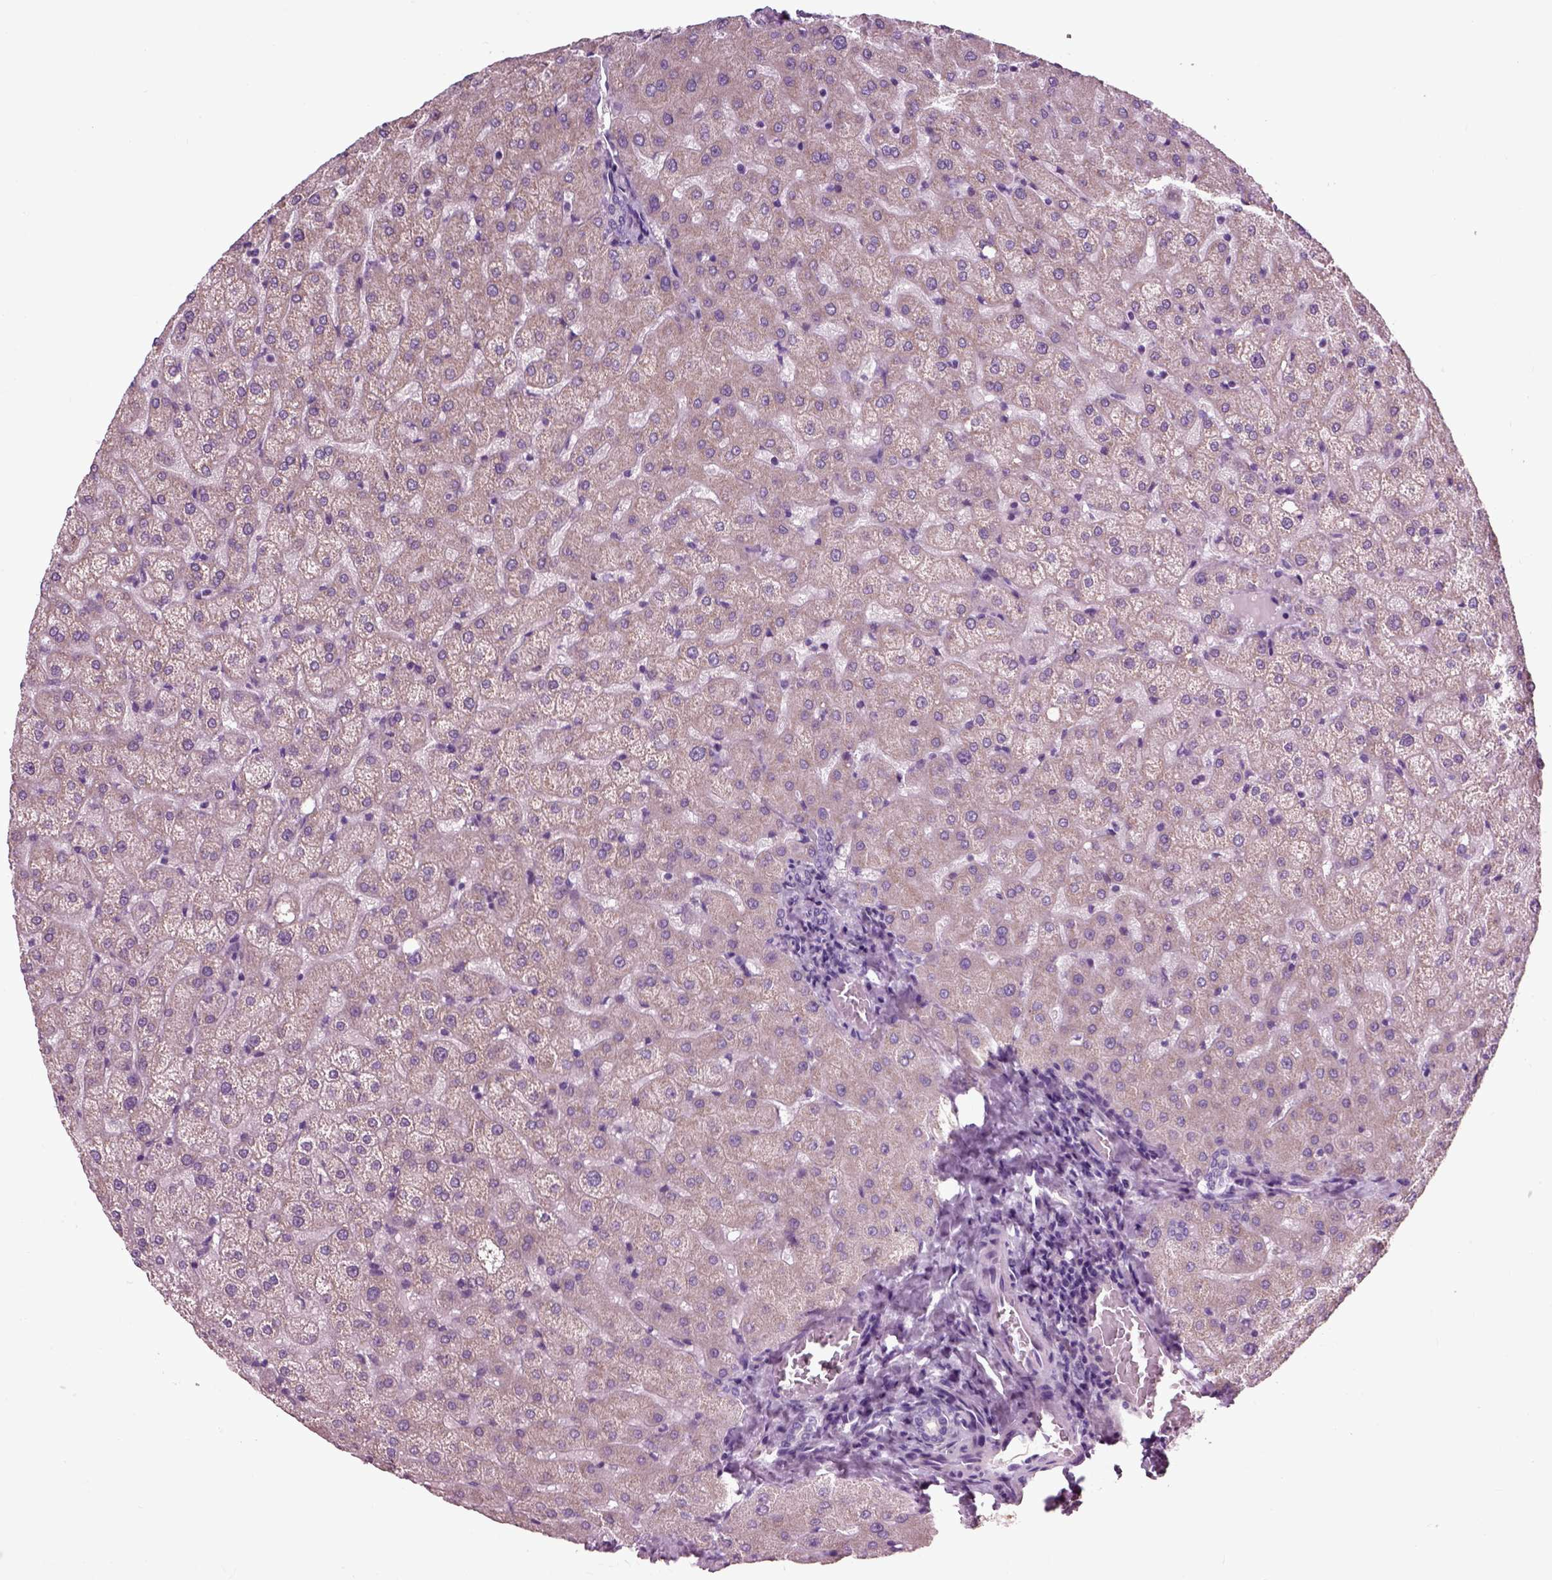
{"staining": {"intensity": "negative", "quantity": "none", "location": "none"}, "tissue": "liver", "cell_type": "Cholangiocytes", "image_type": "normal", "snomed": [{"axis": "morphology", "description": "Normal tissue, NOS"}, {"axis": "topography", "description": "Liver"}], "caption": "The immunohistochemistry (IHC) histopathology image has no significant staining in cholangiocytes of liver.", "gene": "ARHGAP11A", "patient": {"sex": "female", "age": 50}}